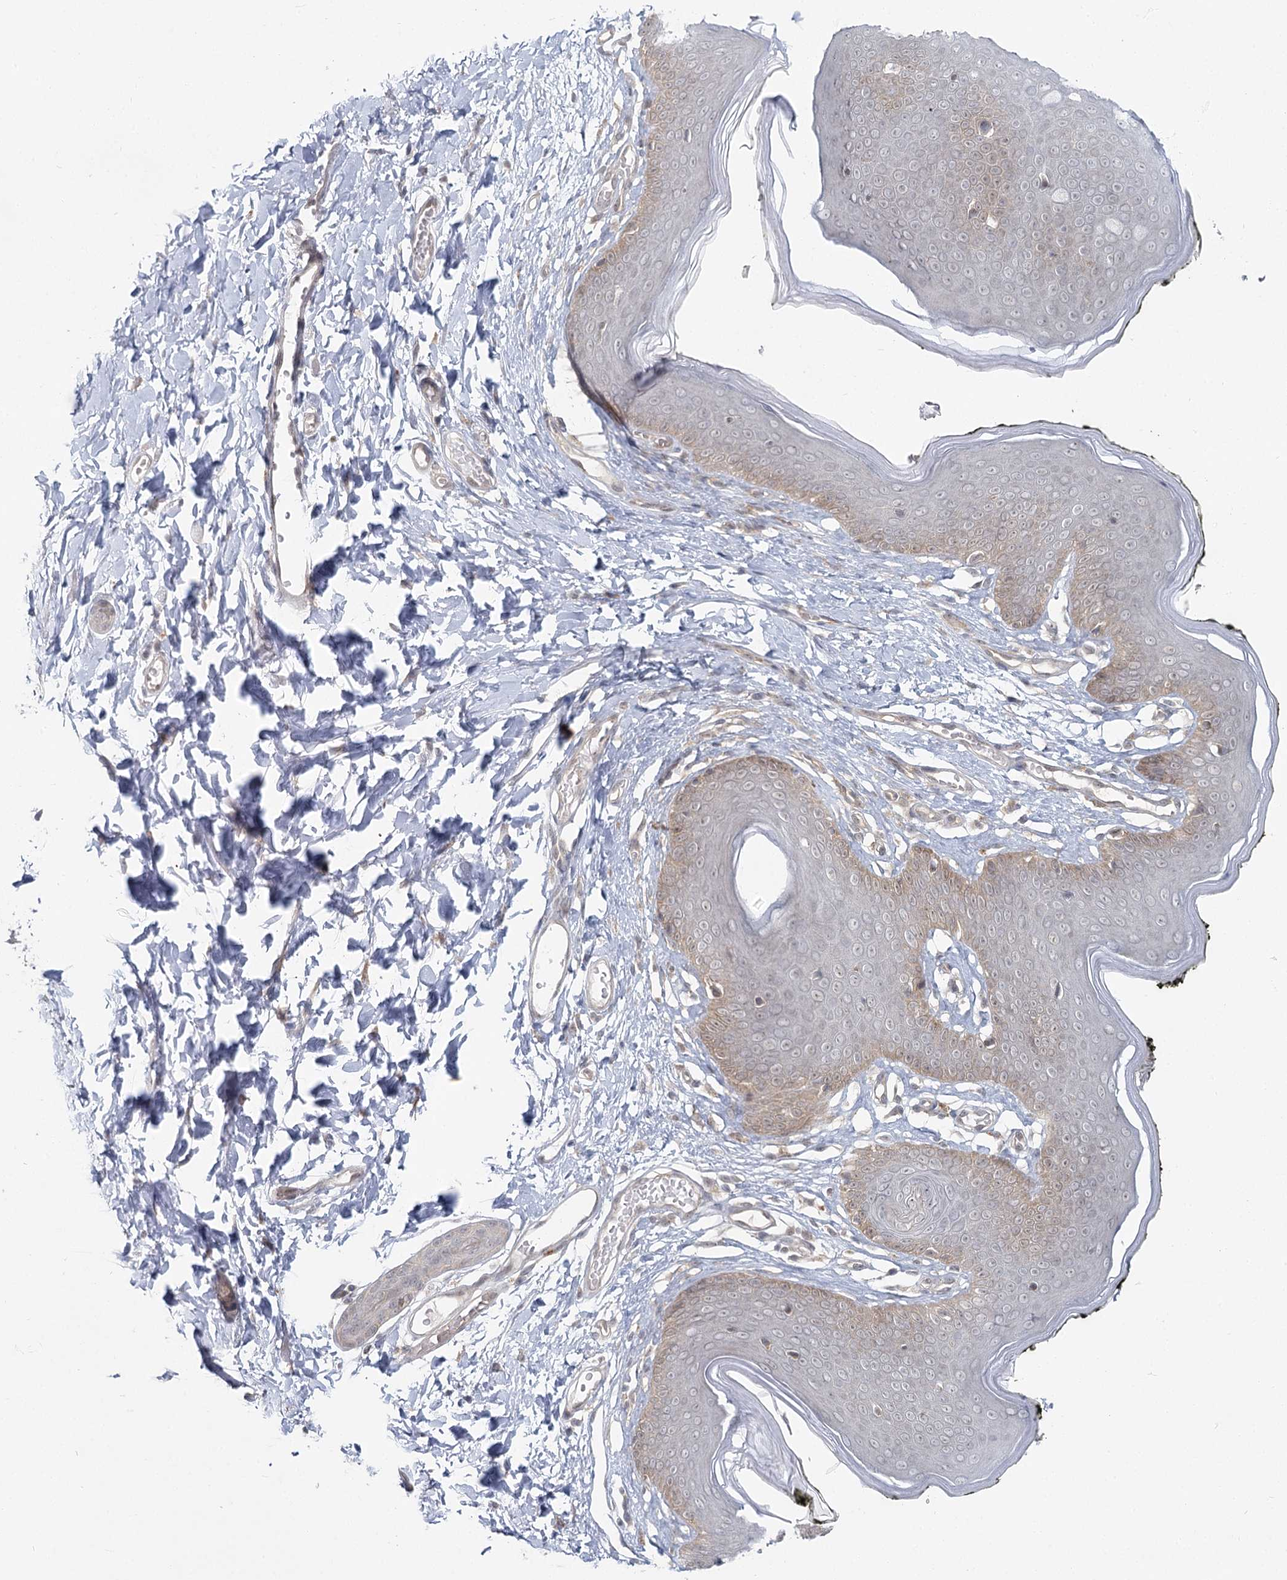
{"staining": {"intensity": "weak", "quantity": "25%-75%", "location": "cytoplasmic/membranous"}, "tissue": "skin", "cell_type": "Epidermal cells", "image_type": "normal", "snomed": [{"axis": "morphology", "description": "Normal tissue, NOS"}, {"axis": "morphology", "description": "Inflammation, NOS"}, {"axis": "topography", "description": "Vulva"}], "caption": "This histopathology image demonstrates IHC staining of normal skin, with low weak cytoplasmic/membranous expression in approximately 25%-75% of epidermal cells.", "gene": "THNSL1", "patient": {"sex": "female", "age": 84}}